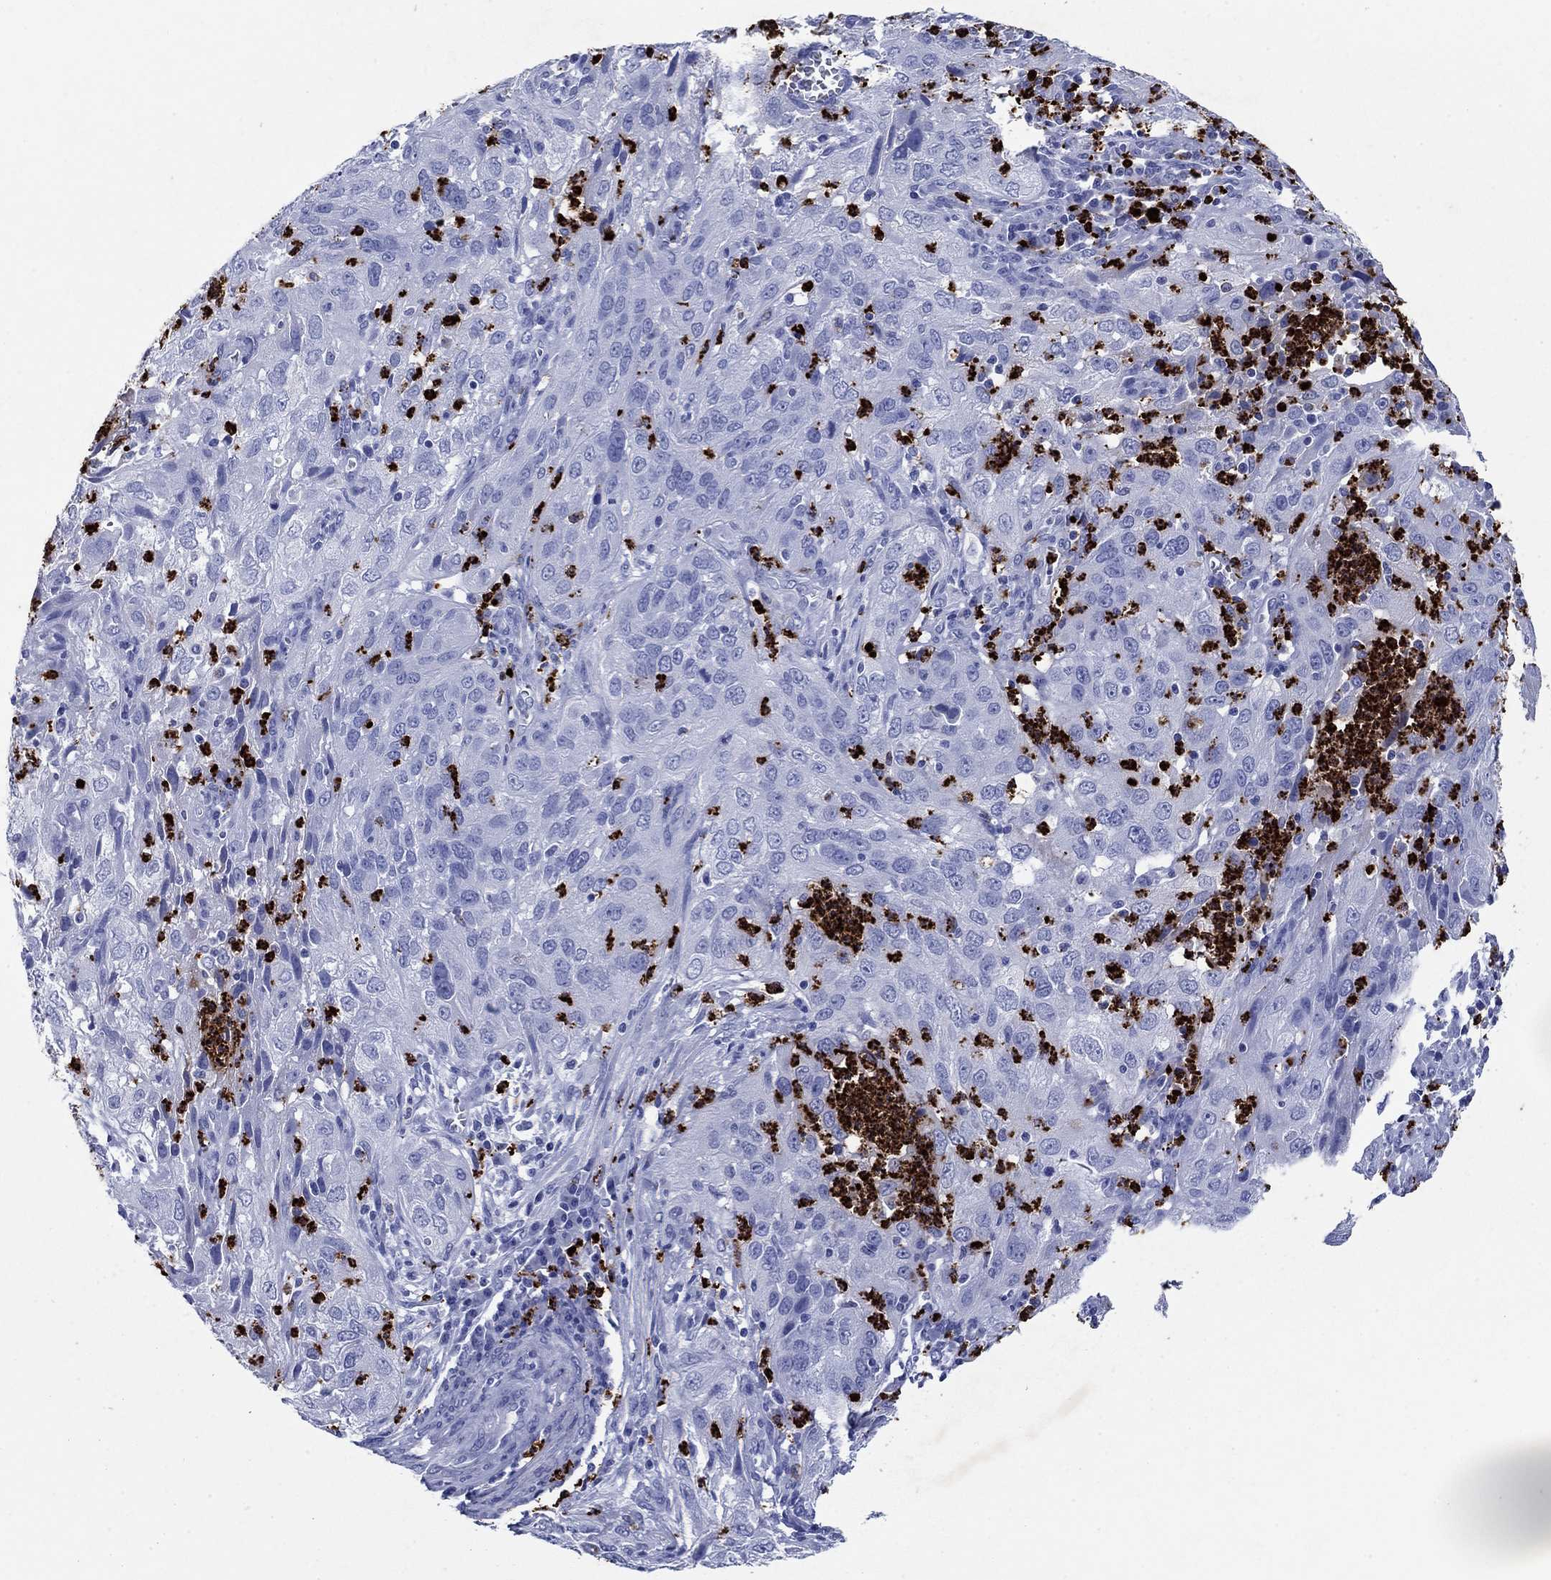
{"staining": {"intensity": "negative", "quantity": "none", "location": "none"}, "tissue": "cervical cancer", "cell_type": "Tumor cells", "image_type": "cancer", "snomed": [{"axis": "morphology", "description": "Squamous cell carcinoma, NOS"}, {"axis": "topography", "description": "Cervix"}], "caption": "An image of cervical cancer (squamous cell carcinoma) stained for a protein exhibits no brown staining in tumor cells.", "gene": "AZU1", "patient": {"sex": "female", "age": 32}}